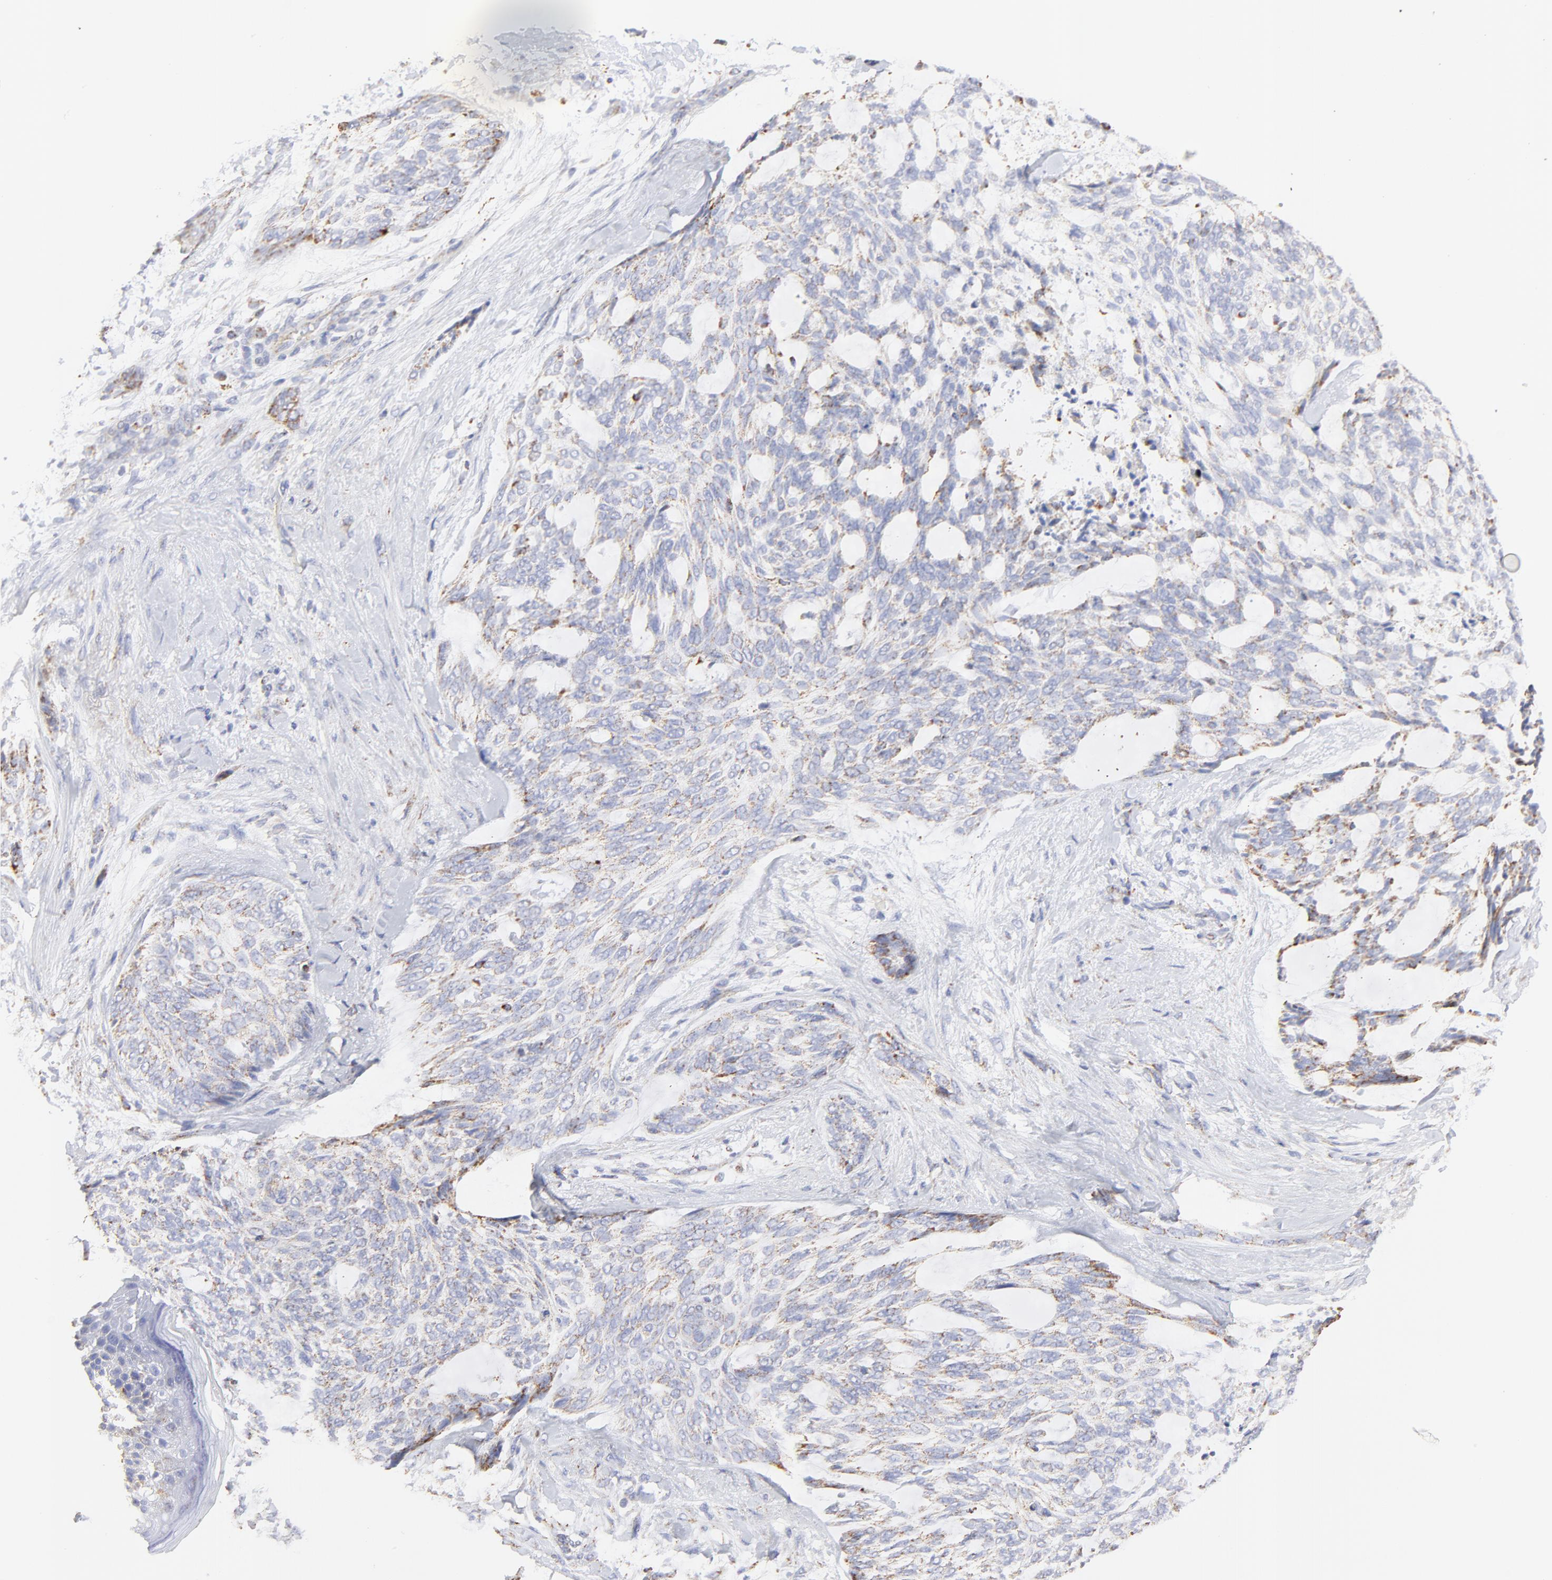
{"staining": {"intensity": "weak", "quantity": ">75%", "location": "cytoplasmic/membranous"}, "tissue": "skin cancer", "cell_type": "Tumor cells", "image_type": "cancer", "snomed": [{"axis": "morphology", "description": "Normal tissue, NOS"}, {"axis": "morphology", "description": "Basal cell carcinoma"}, {"axis": "topography", "description": "Skin"}], "caption": "DAB (3,3'-diaminobenzidine) immunohistochemical staining of skin cancer reveals weak cytoplasmic/membranous protein expression in approximately >75% of tumor cells.", "gene": "COX4I1", "patient": {"sex": "female", "age": 71}}